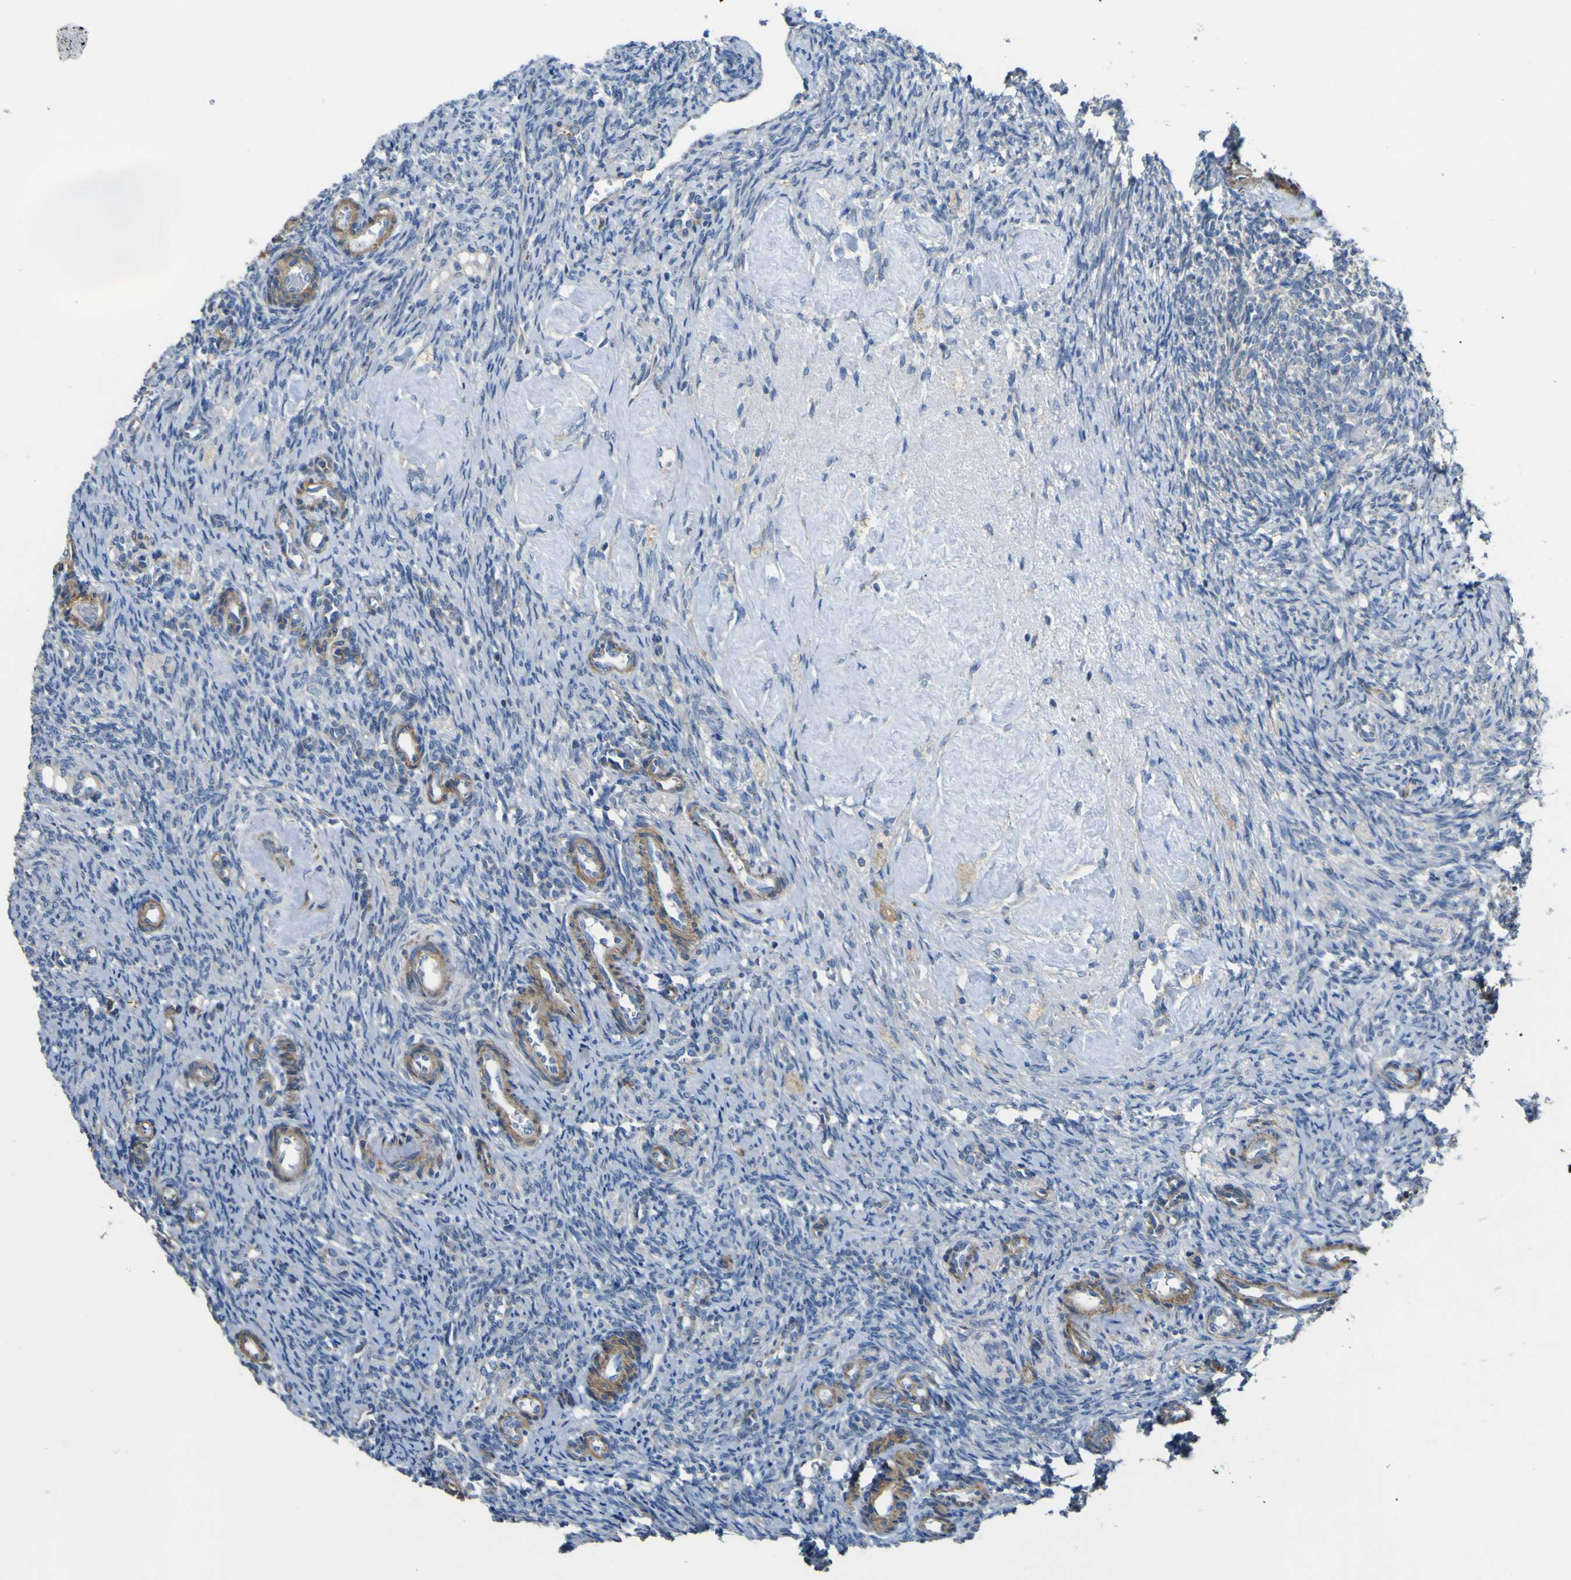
{"staining": {"intensity": "negative", "quantity": "none", "location": "none"}, "tissue": "ovary", "cell_type": "Ovarian stroma cells", "image_type": "normal", "snomed": [{"axis": "morphology", "description": "Normal tissue, NOS"}, {"axis": "topography", "description": "Ovary"}], "caption": "There is no significant staining in ovarian stroma cells of ovary.", "gene": "ALDH18A1", "patient": {"sex": "female", "age": 41}}